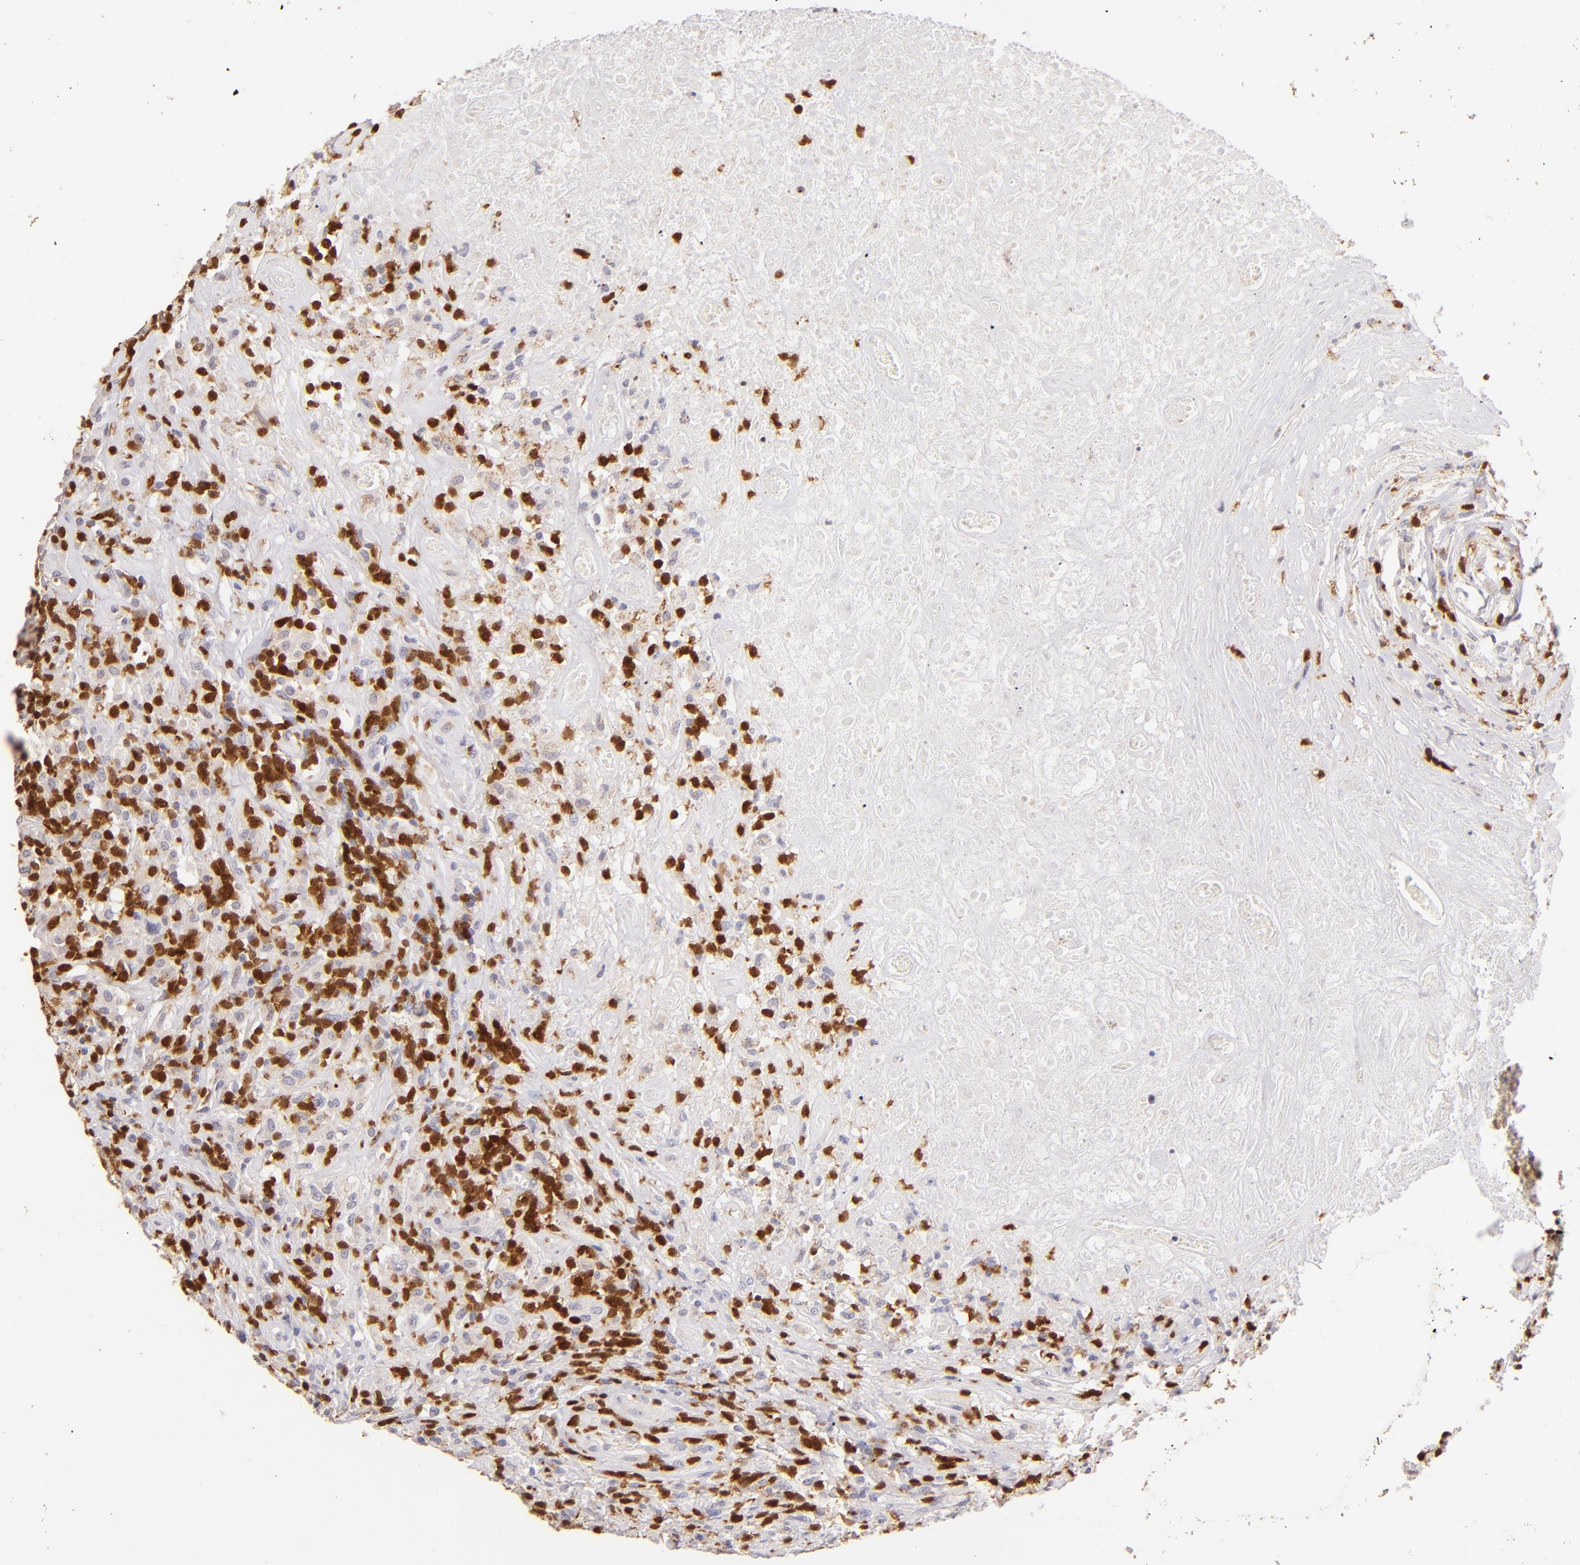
{"staining": {"intensity": "negative", "quantity": "none", "location": "none"}, "tissue": "lymphoma", "cell_type": "Tumor cells", "image_type": "cancer", "snomed": [{"axis": "morphology", "description": "Hodgkin's disease, NOS"}, {"axis": "topography", "description": "Lymph node"}], "caption": "Tumor cells are negative for protein expression in human lymphoma. (Stains: DAB immunohistochemistry (IHC) with hematoxylin counter stain, Microscopy: brightfield microscopy at high magnification).", "gene": "ZAP70", "patient": {"sex": "male", "age": 46}}